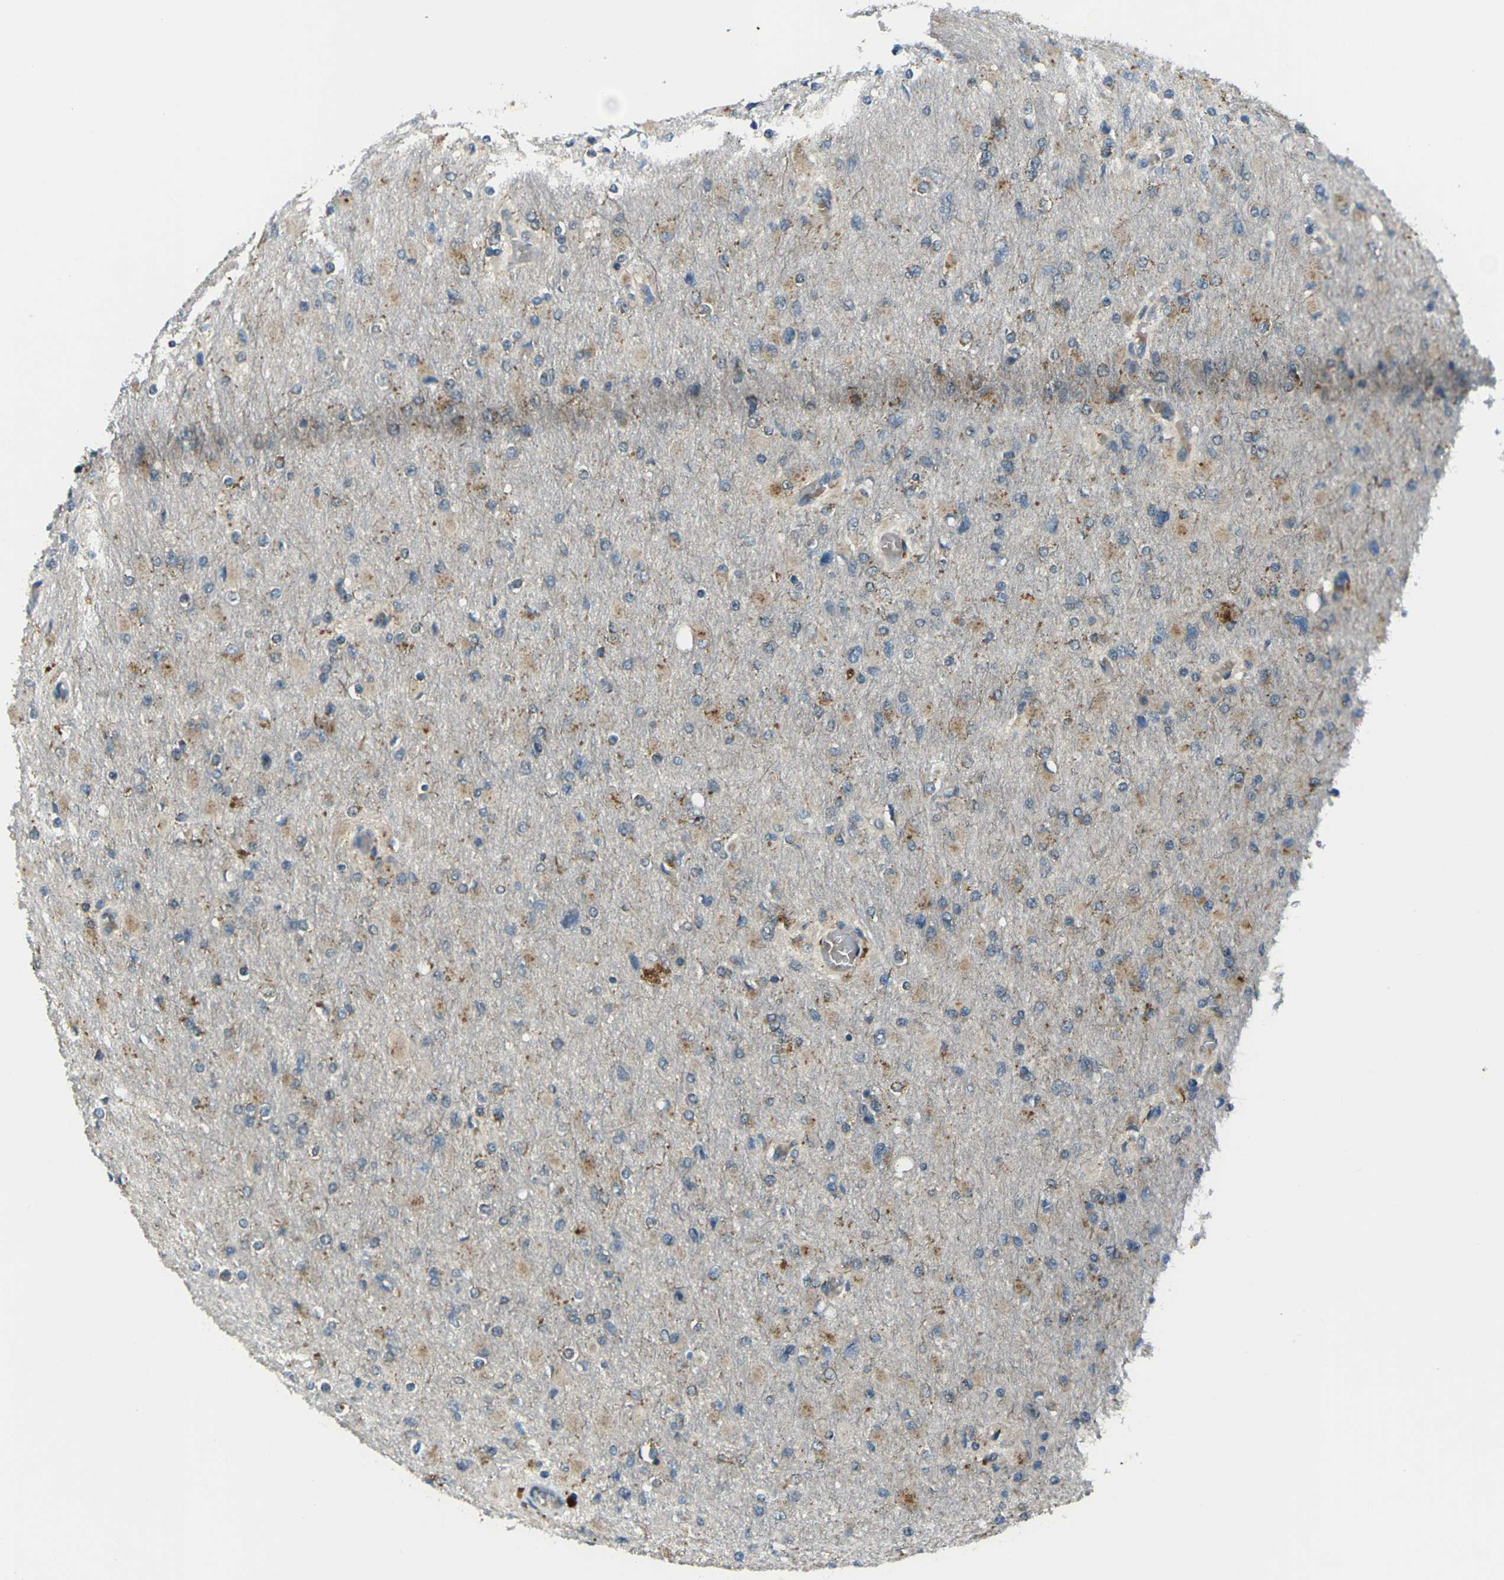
{"staining": {"intensity": "weak", "quantity": ">75%", "location": "cytoplasmic/membranous"}, "tissue": "glioma", "cell_type": "Tumor cells", "image_type": "cancer", "snomed": [{"axis": "morphology", "description": "Glioma, malignant, High grade"}, {"axis": "topography", "description": "Cerebral cortex"}], "caption": "There is low levels of weak cytoplasmic/membranous staining in tumor cells of glioma, as demonstrated by immunohistochemical staining (brown color).", "gene": "SLC31A2", "patient": {"sex": "female", "age": 36}}